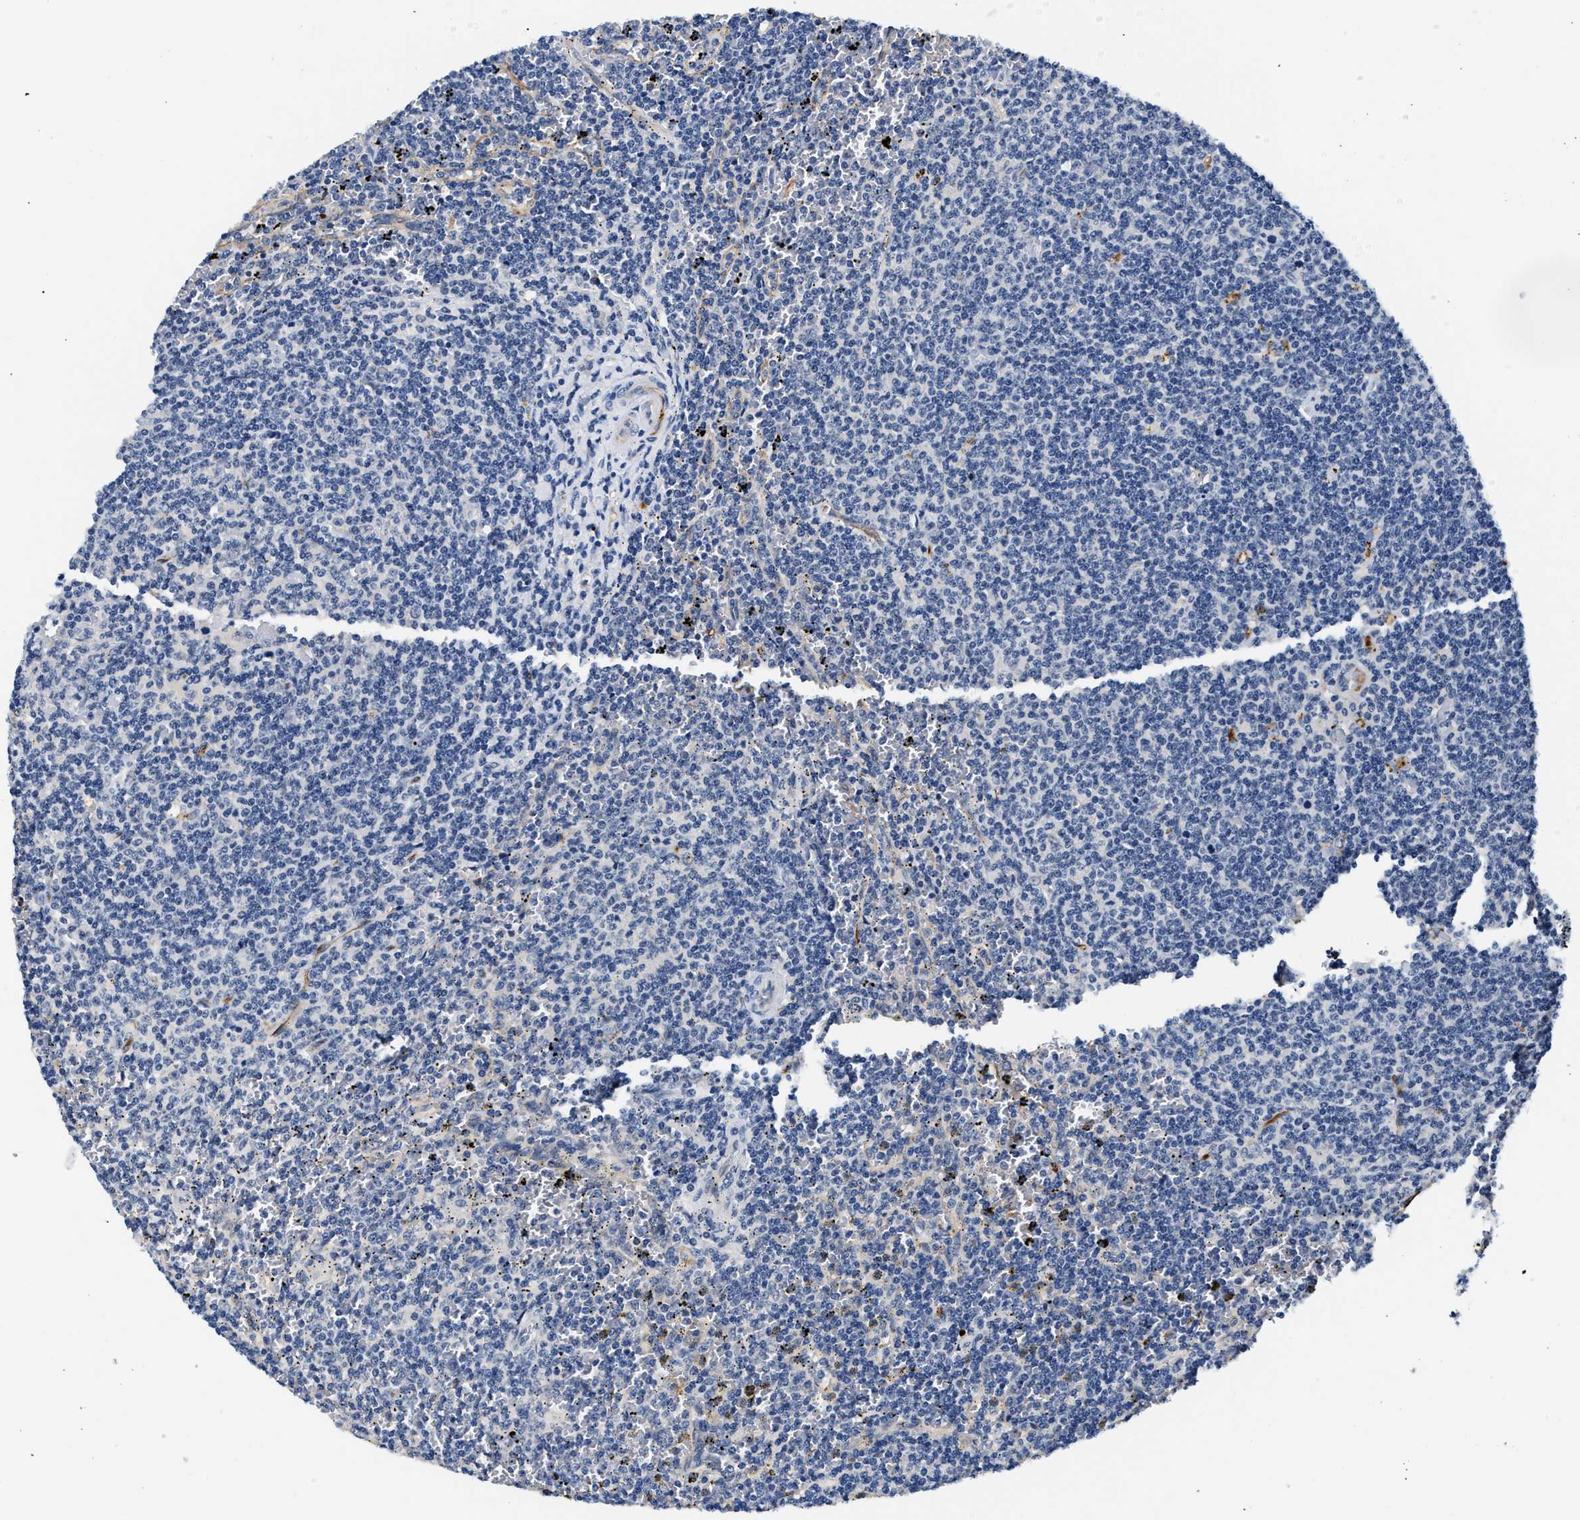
{"staining": {"intensity": "negative", "quantity": "none", "location": "none"}, "tissue": "lymphoma", "cell_type": "Tumor cells", "image_type": "cancer", "snomed": [{"axis": "morphology", "description": "Malignant lymphoma, non-Hodgkin's type, Low grade"}, {"axis": "topography", "description": "Spleen"}], "caption": "The histopathology image displays no significant expression in tumor cells of lymphoma.", "gene": "MED22", "patient": {"sex": "female", "age": 50}}